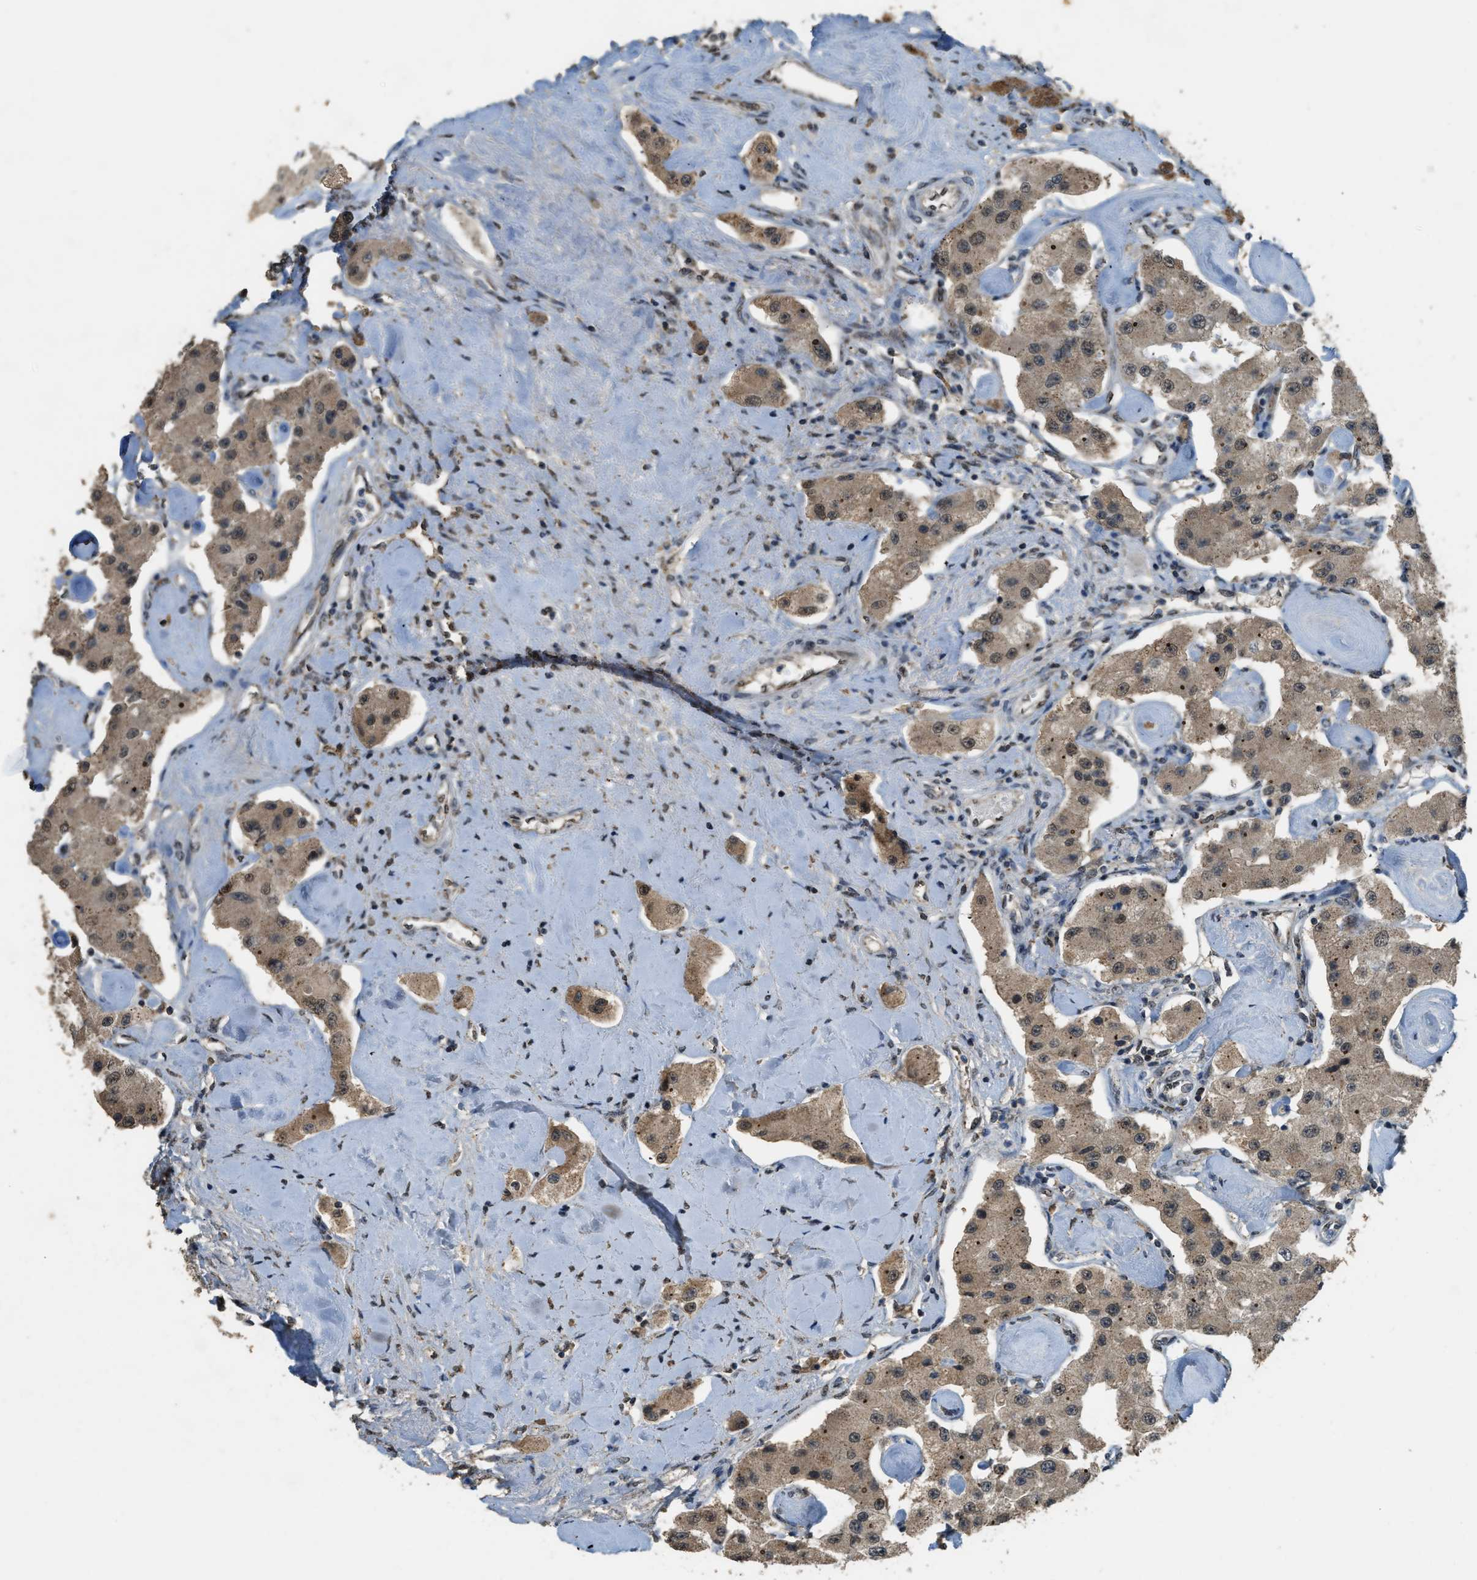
{"staining": {"intensity": "moderate", "quantity": ">75%", "location": "cytoplasmic/membranous,nuclear"}, "tissue": "carcinoid", "cell_type": "Tumor cells", "image_type": "cancer", "snomed": [{"axis": "morphology", "description": "Carcinoid, malignant, NOS"}, {"axis": "topography", "description": "Pancreas"}], "caption": "Brown immunohistochemical staining in malignant carcinoid reveals moderate cytoplasmic/membranous and nuclear staining in about >75% of tumor cells.", "gene": "IPO7", "patient": {"sex": "male", "age": 41}}